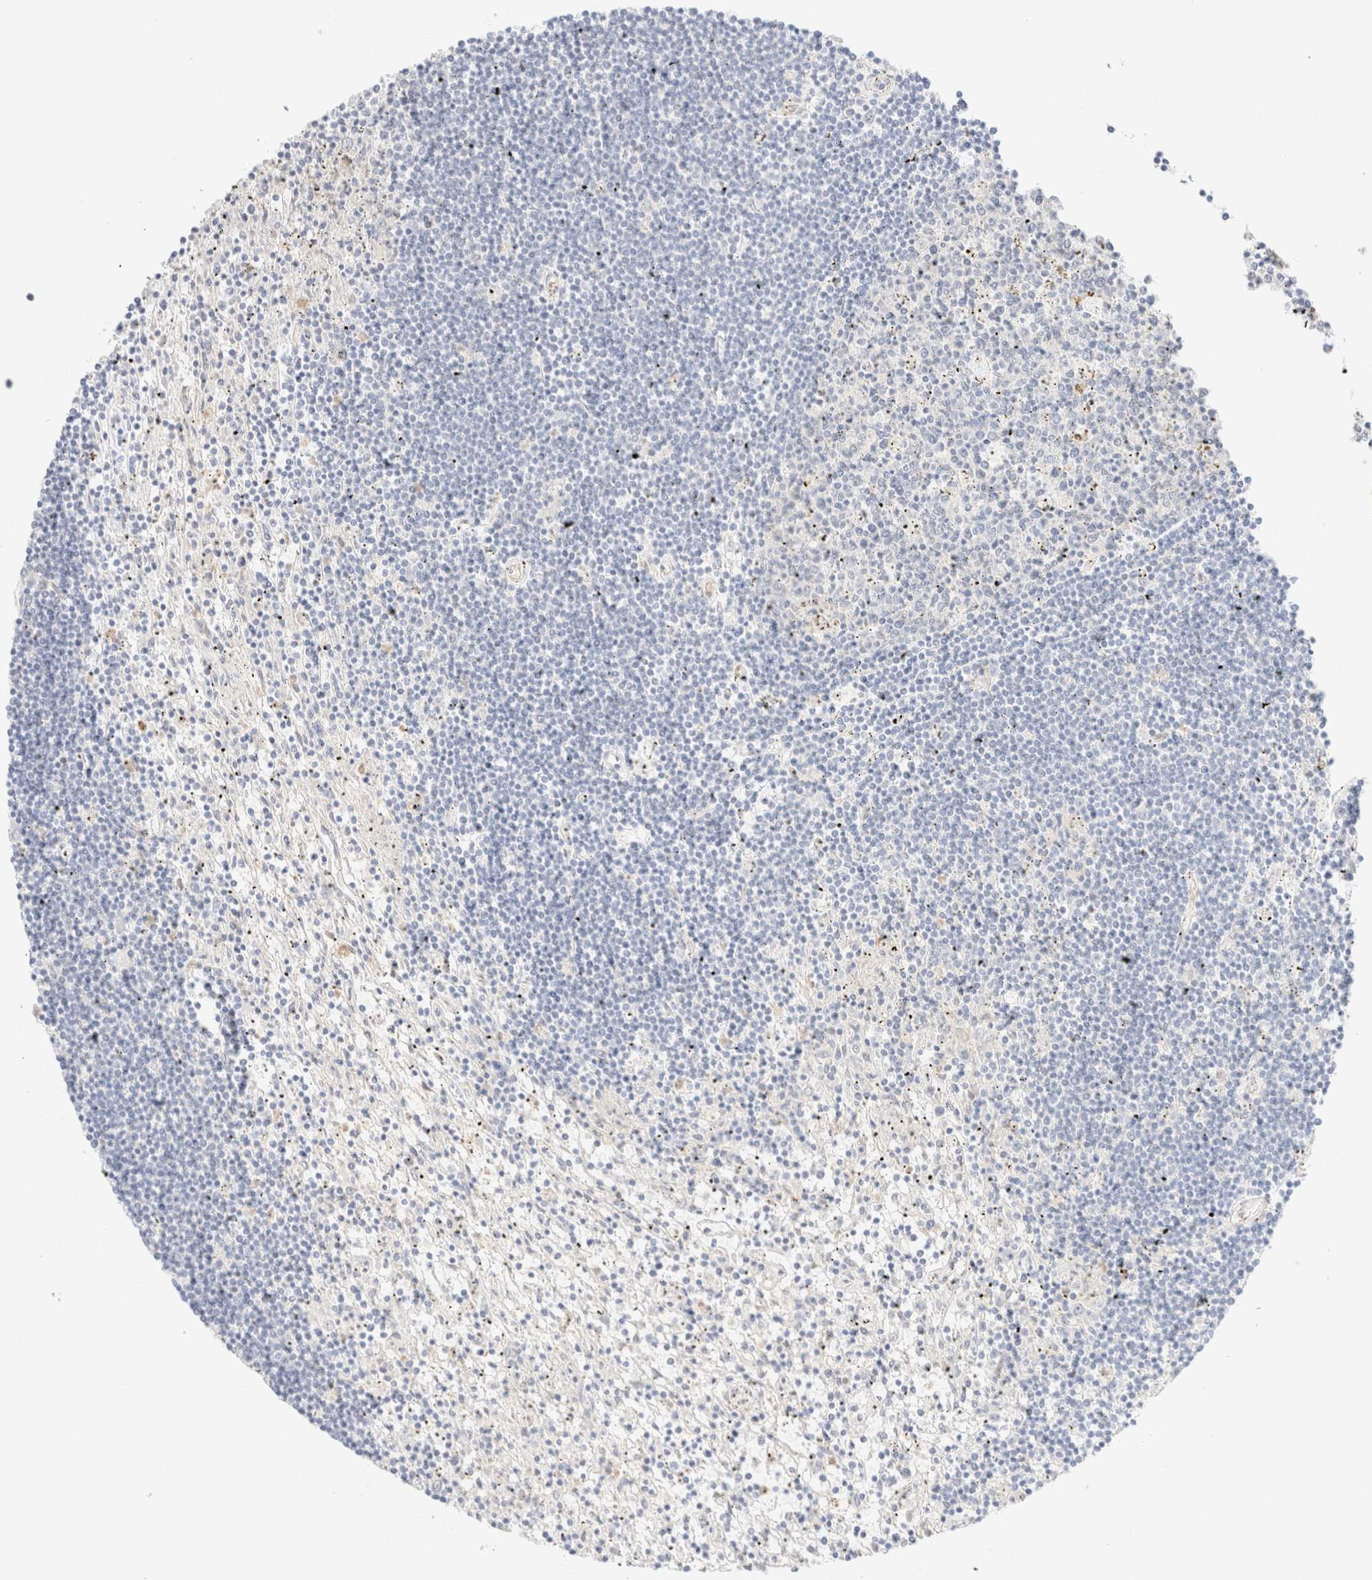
{"staining": {"intensity": "negative", "quantity": "none", "location": "none"}, "tissue": "lymphoma", "cell_type": "Tumor cells", "image_type": "cancer", "snomed": [{"axis": "morphology", "description": "Malignant lymphoma, non-Hodgkin's type, Low grade"}, {"axis": "topography", "description": "Spleen"}], "caption": "IHC of lymphoma displays no expression in tumor cells. The staining is performed using DAB brown chromogen with nuclei counter-stained in using hematoxylin.", "gene": "NIBAN2", "patient": {"sex": "male", "age": 76}}